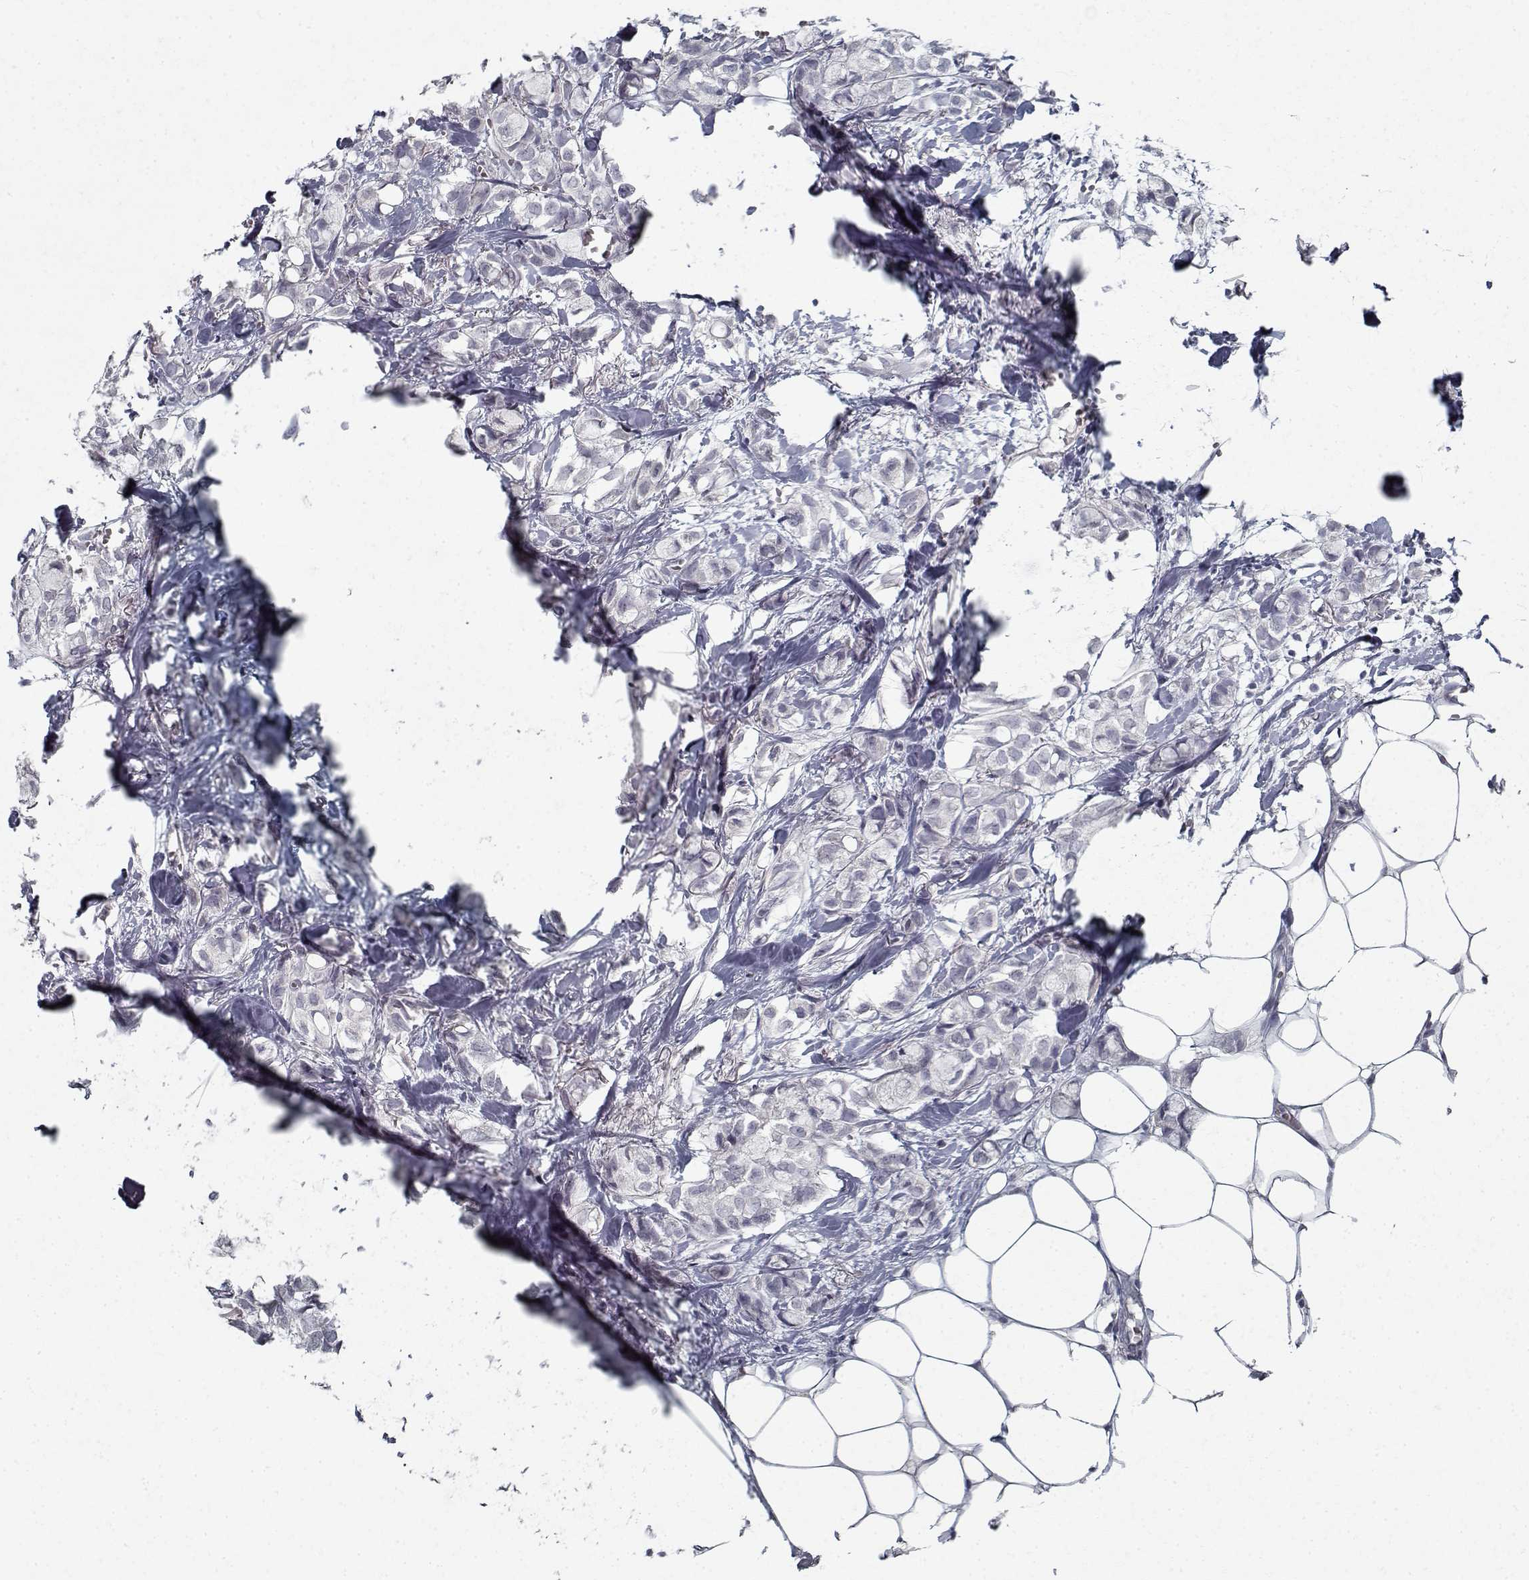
{"staining": {"intensity": "negative", "quantity": "none", "location": "none"}, "tissue": "breast cancer", "cell_type": "Tumor cells", "image_type": "cancer", "snomed": [{"axis": "morphology", "description": "Duct carcinoma"}, {"axis": "topography", "description": "Breast"}], "caption": "A high-resolution photomicrograph shows IHC staining of breast cancer (intraductal carcinoma), which reveals no significant staining in tumor cells.", "gene": "GAD2", "patient": {"sex": "female", "age": 85}}